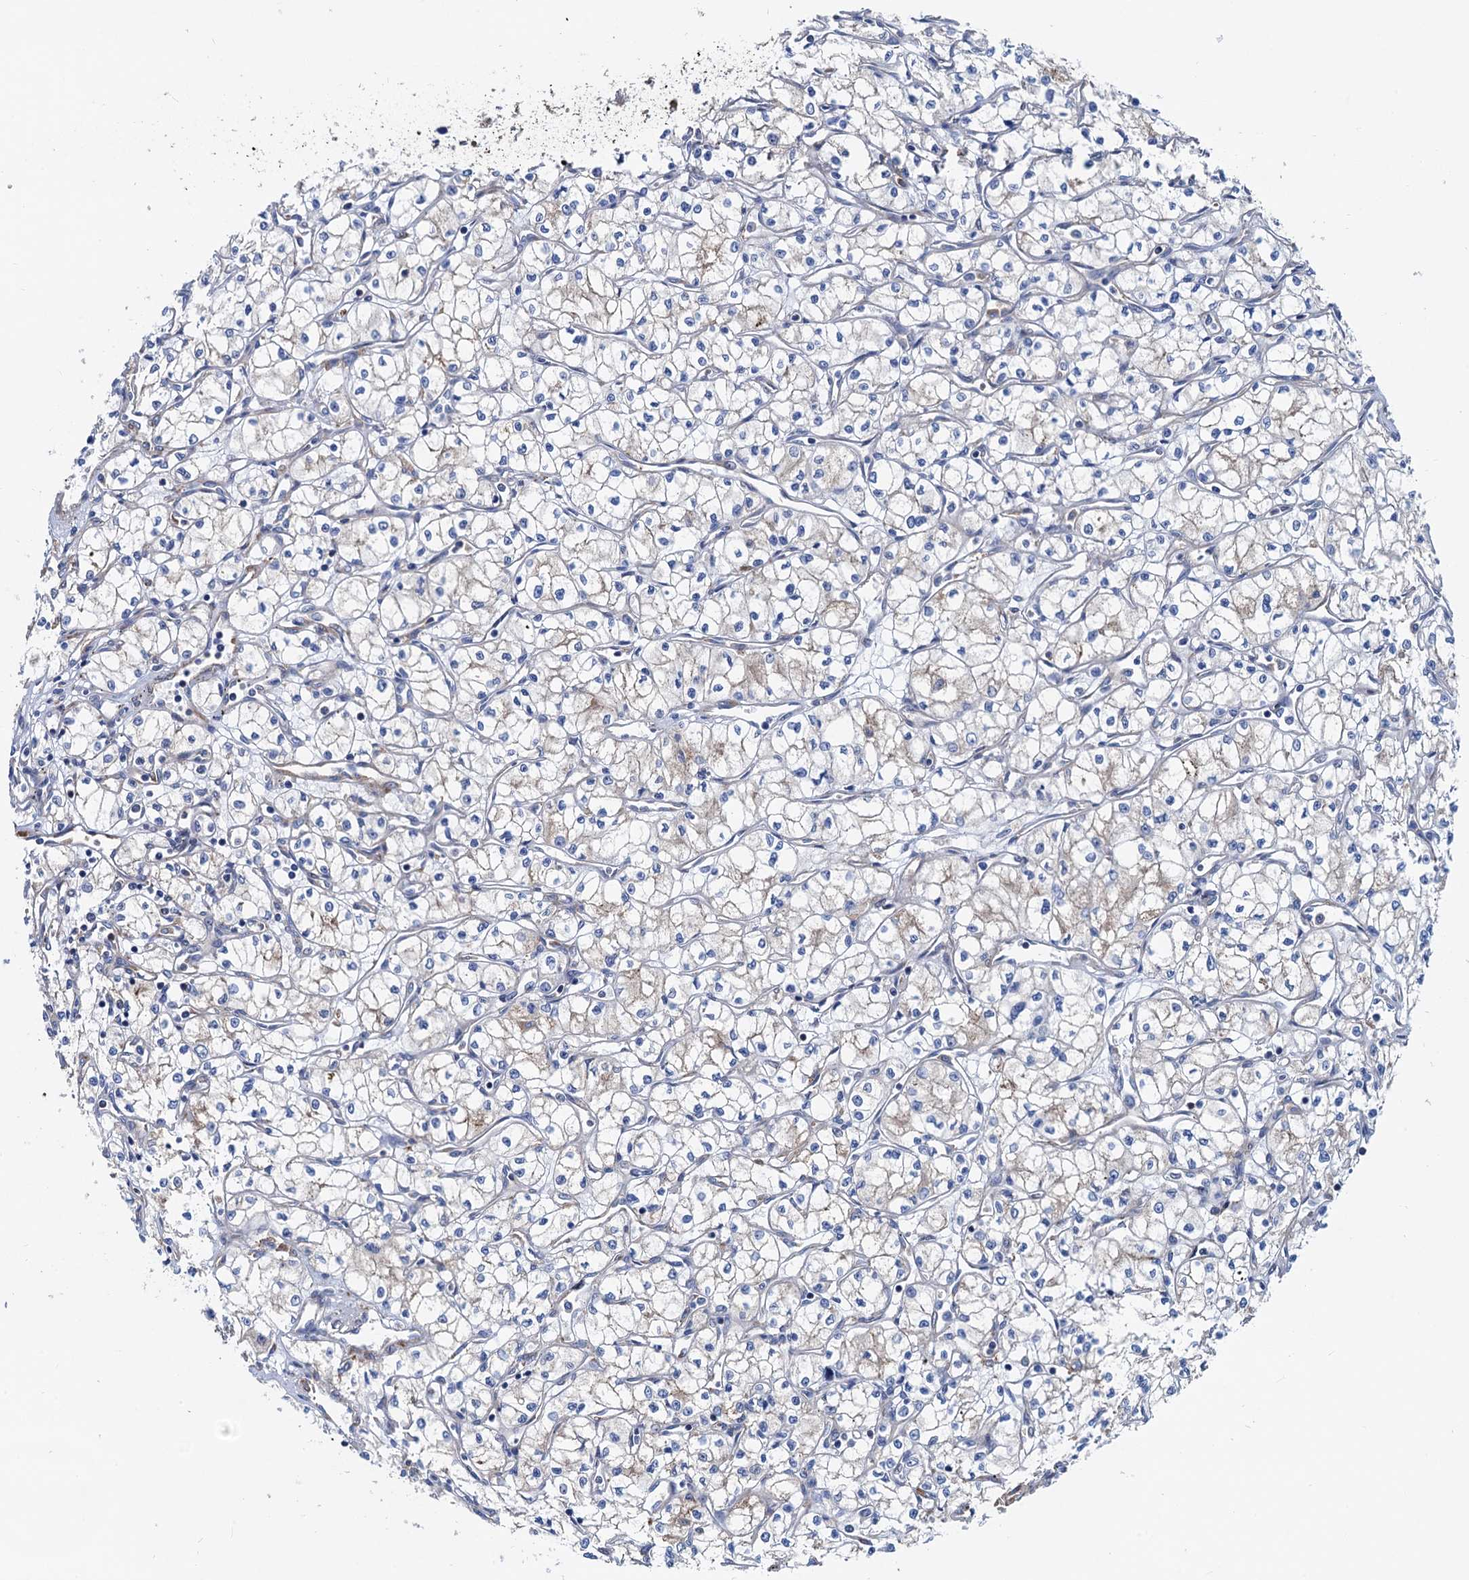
{"staining": {"intensity": "negative", "quantity": "none", "location": "none"}, "tissue": "renal cancer", "cell_type": "Tumor cells", "image_type": "cancer", "snomed": [{"axis": "morphology", "description": "Adenocarcinoma, NOS"}, {"axis": "topography", "description": "Kidney"}], "caption": "Renal adenocarcinoma was stained to show a protein in brown. There is no significant positivity in tumor cells. Nuclei are stained in blue.", "gene": "SLC12A7", "patient": {"sex": "male", "age": 59}}